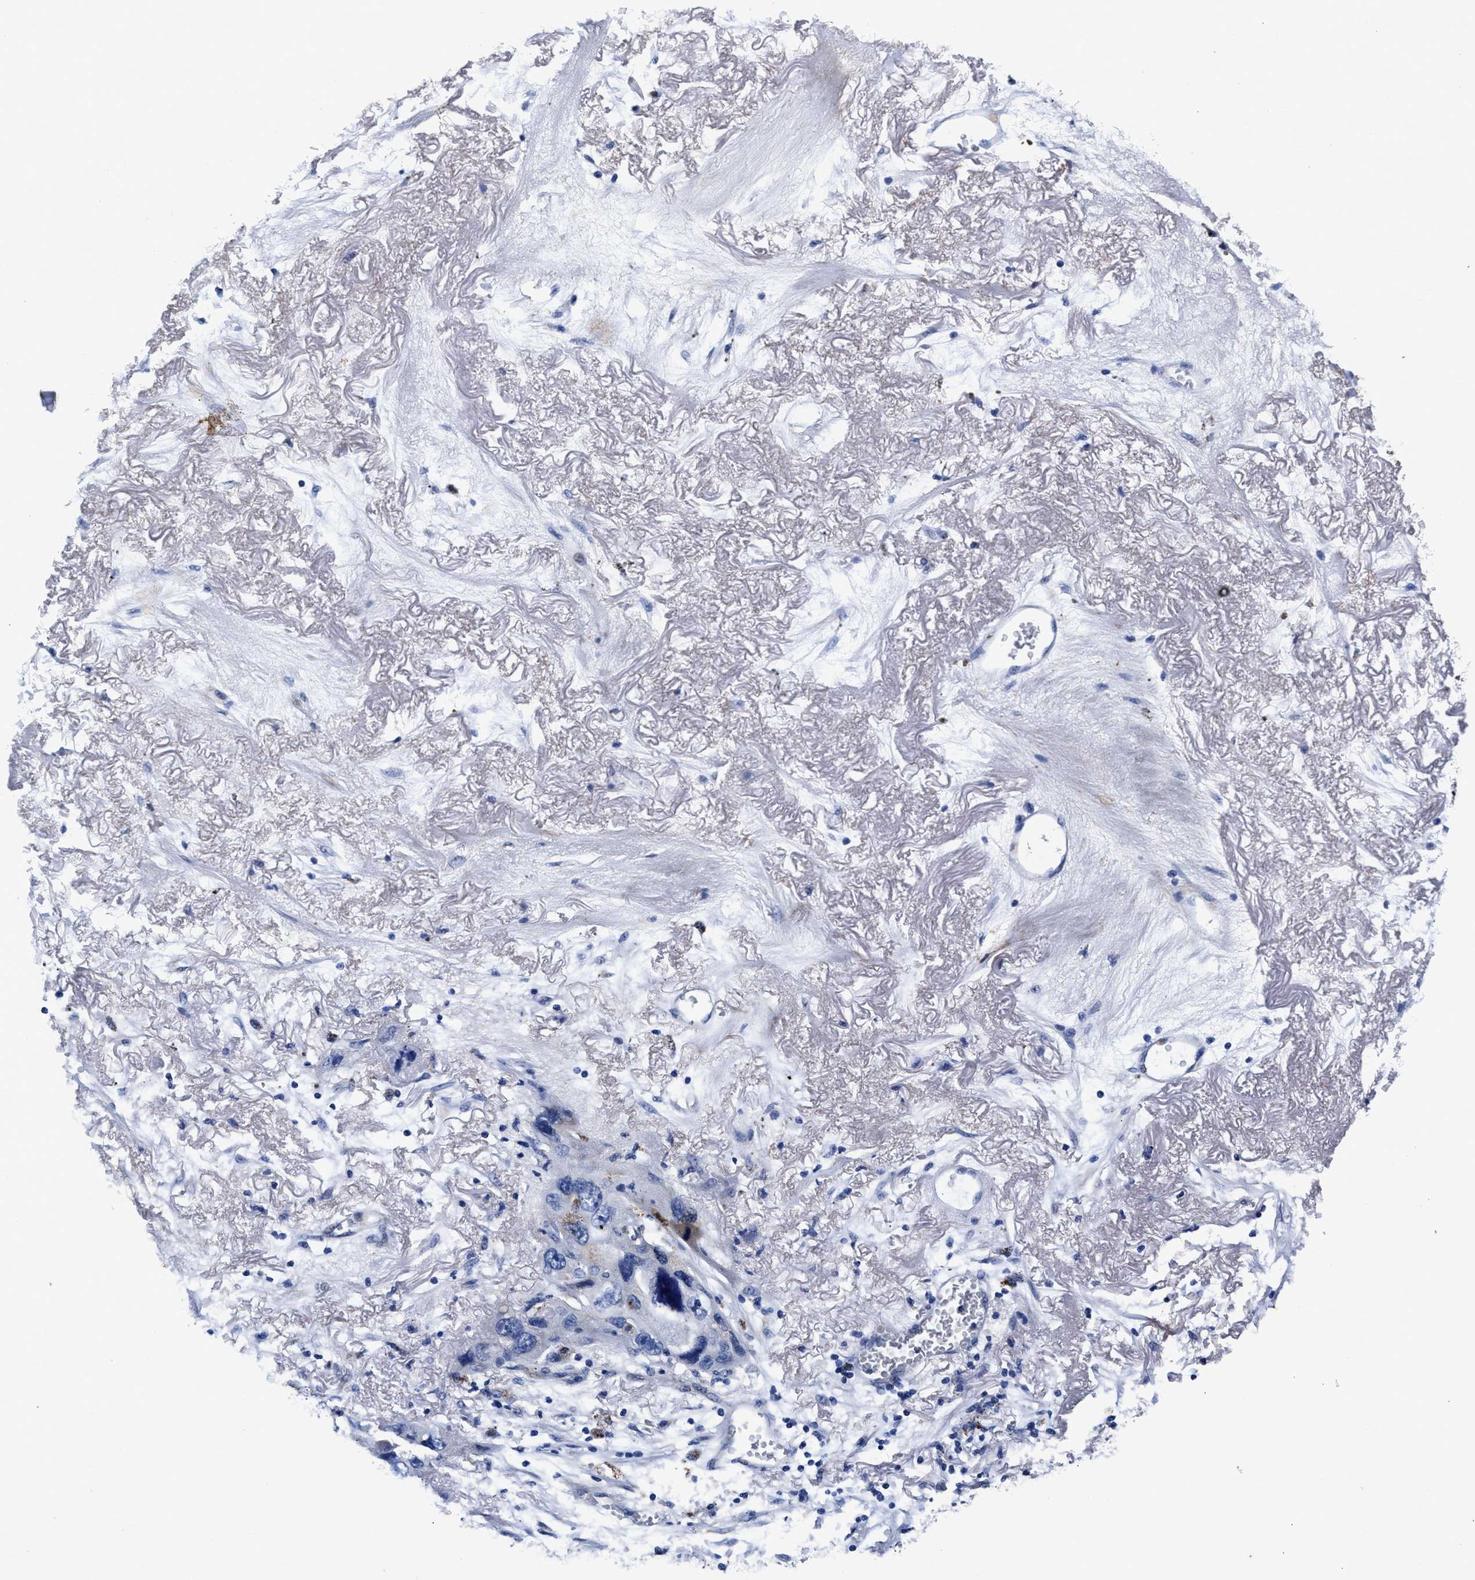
{"staining": {"intensity": "negative", "quantity": "none", "location": "none"}, "tissue": "lung cancer", "cell_type": "Tumor cells", "image_type": "cancer", "snomed": [{"axis": "morphology", "description": "Squamous cell carcinoma, NOS"}, {"axis": "topography", "description": "Lung"}], "caption": "A high-resolution histopathology image shows immunohistochemistry staining of squamous cell carcinoma (lung), which shows no significant staining in tumor cells.", "gene": "SLC8A1", "patient": {"sex": "female", "age": 73}}